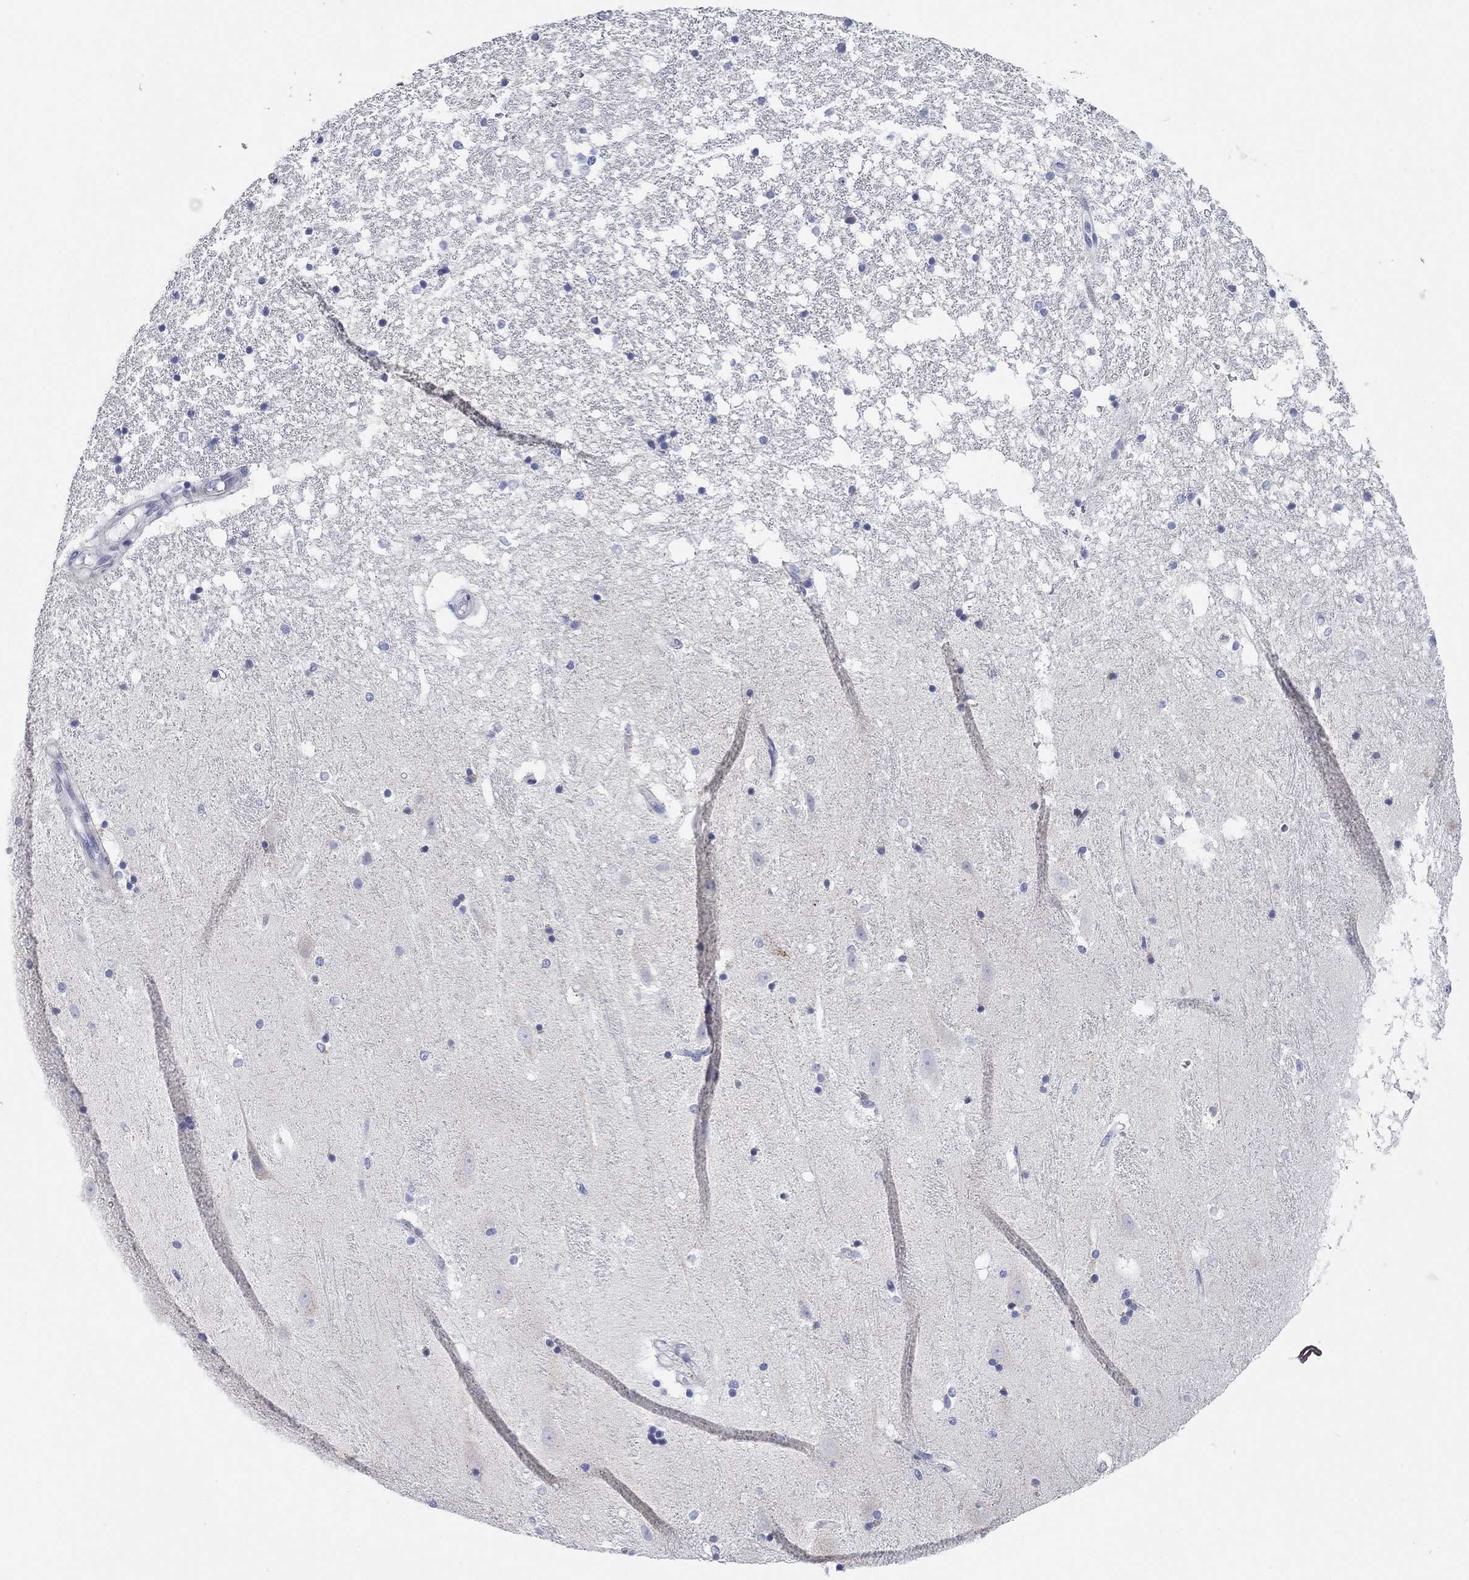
{"staining": {"intensity": "negative", "quantity": "none", "location": "none"}, "tissue": "hippocampus", "cell_type": "Glial cells", "image_type": "normal", "snomed": [{"axis": "morphology", "description": "Normal tissue, NOS"}, {"axis": "topography", "description": "Hippocampus"}], "caption": "Glial cells are negative for brown protein staining in unremarkable hippocampus. The staining is performed using DAB (3,3'-diaminobenzidine) brown chromogen with nuclei counter-stained in using hematoxylin.", "gene": "CHI3L2", "patient": {"sex": "male", "age": 49}}